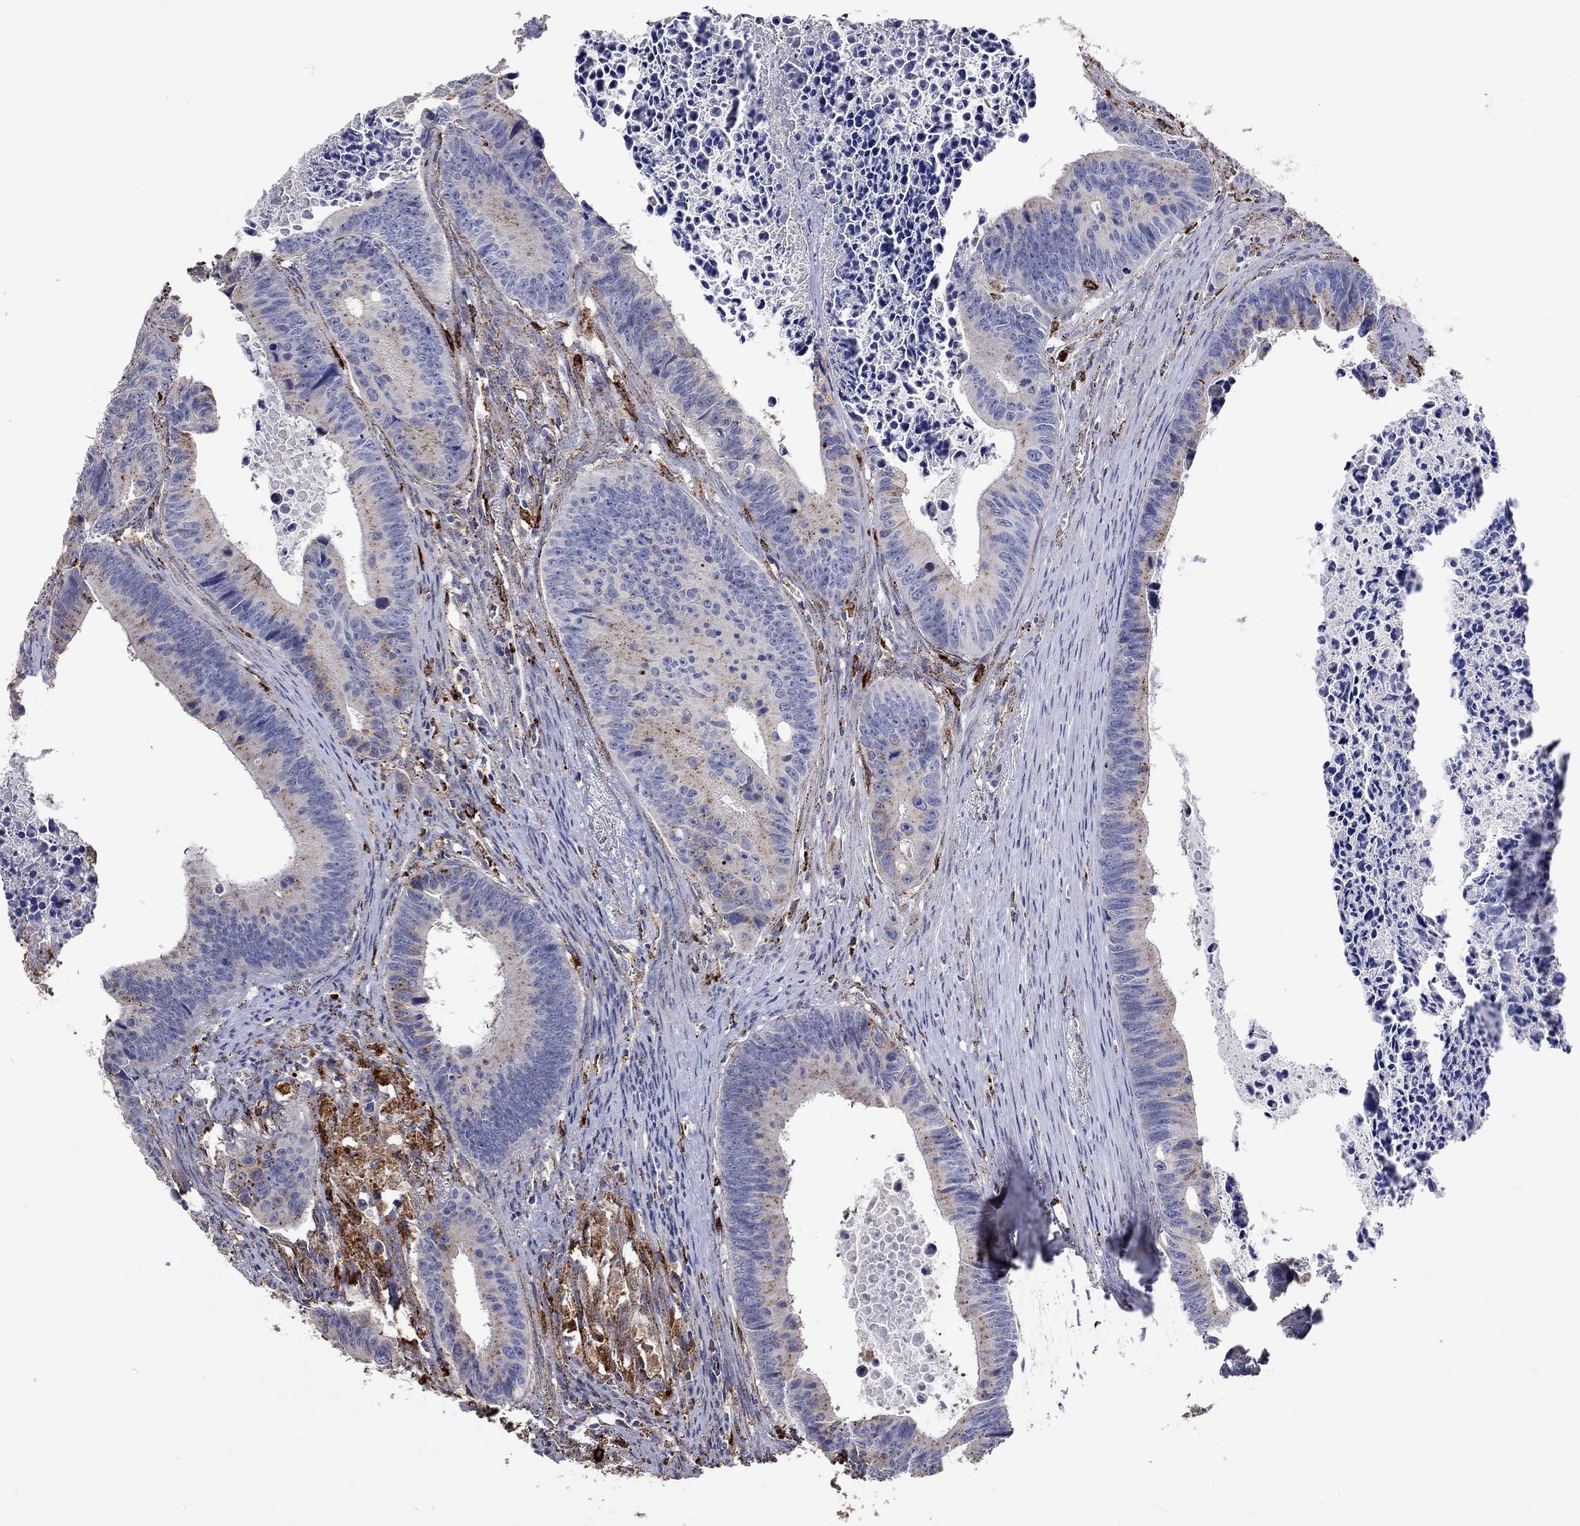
{"staining": {"intensity": "strong", "quantity": "<25%", "location": "cytoplasmic/membranous"}, "tissue": "colorectal cancer", "cell_type": "Tumor cells", "image_type": "cancer", "snomed": [{"axis": "morphology", "description": "Adenocarcinoma, NOS"}, {"axis": "topography", "description": "Colon"}], "caption": "IHC micrograph of neoplastic tissue: human colorectal cancer stained using IHC shows medium levels of strong protein expression localized specifically in the cytoplasmic/membranous of tumor cells, appearing as a cytoplasmic/membranous brown color.", "gene": "CTSB", "patient": {"sex": "female", "age": 87}}